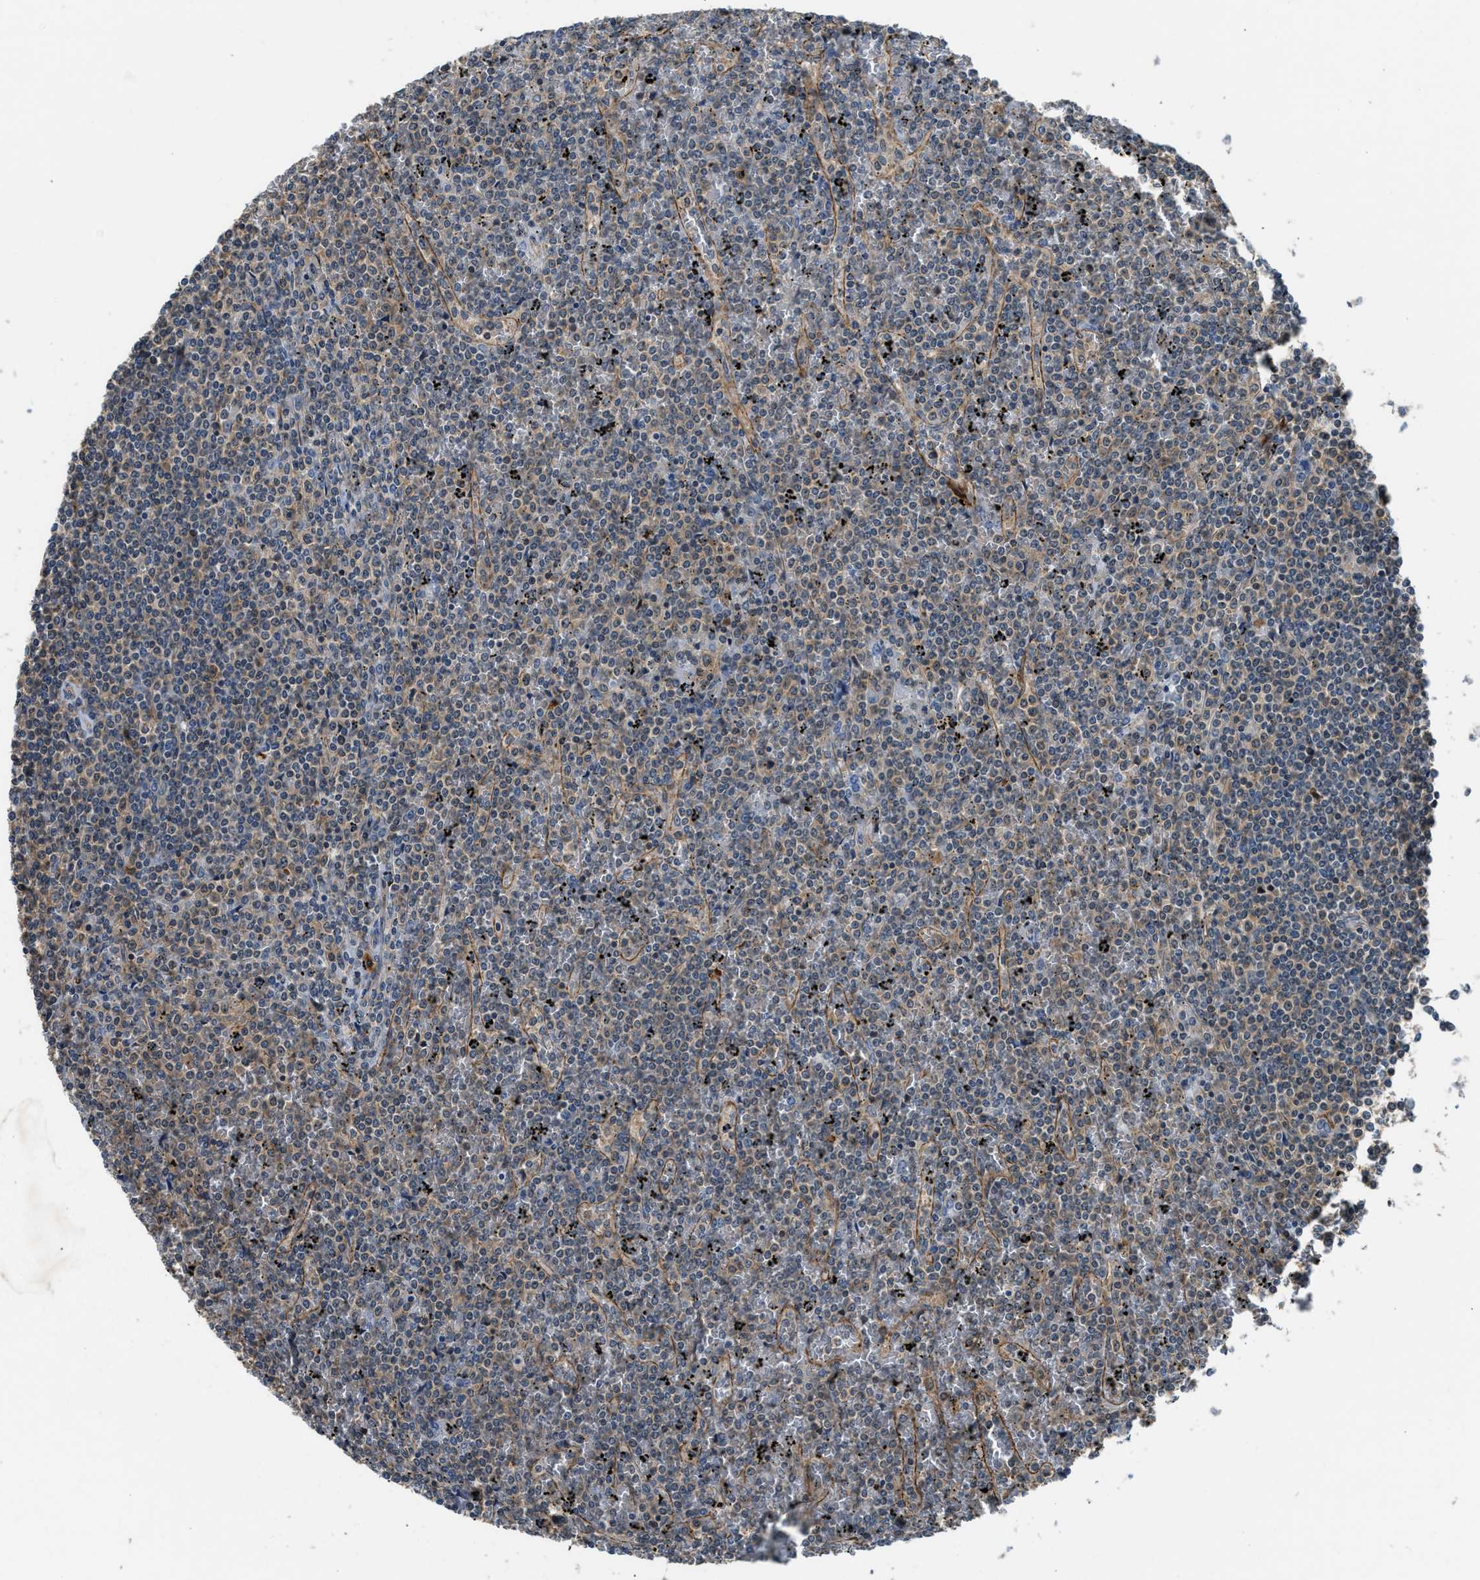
{"staining": {"intensity": "weak", "quantity": "<25%", "location": "cytoplasmic/membranous"}, "tissue": "lymphoma", "cell_type": "Tumor cells", "image_type": "cancer", "snomed": [{"axis": "morphology", "description": "Malignant lymphoma, non-Hodgkin's type, Low grade"}, {"axis": "topography", "description": "Spleen"}], "caption": "This is an immunohistochemistry (IHC) photomicrograph of lymphoma. There is no staining in tumor cells.", "gene": "CBLB", "patient": {"sex": "female", "age": 19}}